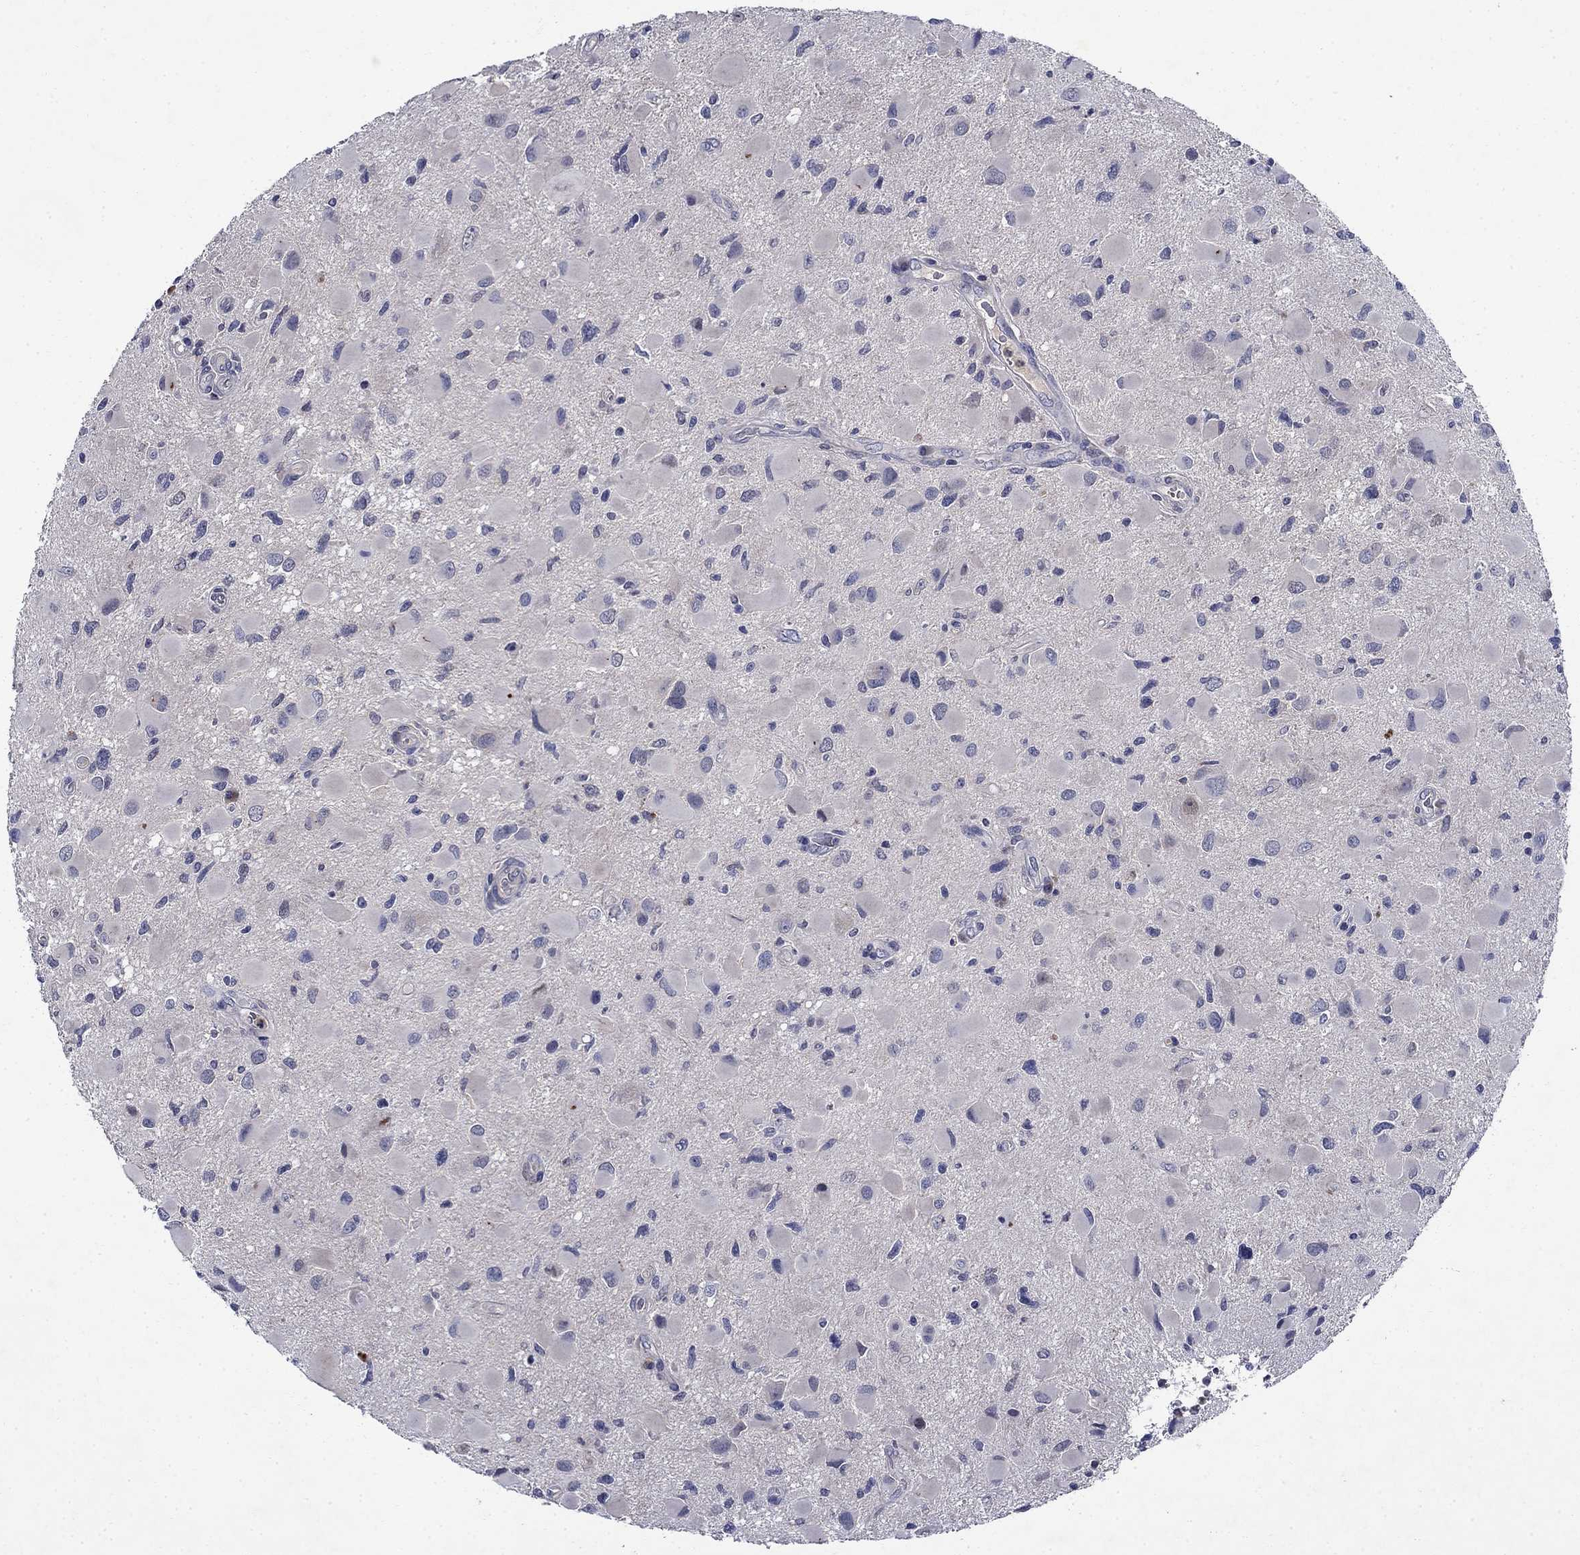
{"staining": {"intensity": "negative", "quantity": "none", "location": "none"}, "tissue": "glioma", "cell_type": "Tumor cells", "image_type": "cancer", "snomed": [{"axis": "morphology", "description": "Glioma, malignant, Low grade"}, {"axis": "topography", "description": "Brain"}], "caption": "Glioma was stained to show a protein in brown. There is no significant expression in tumor cells.", "gene": "STAB2", "patient": {"sex": "female", "age": 32}}